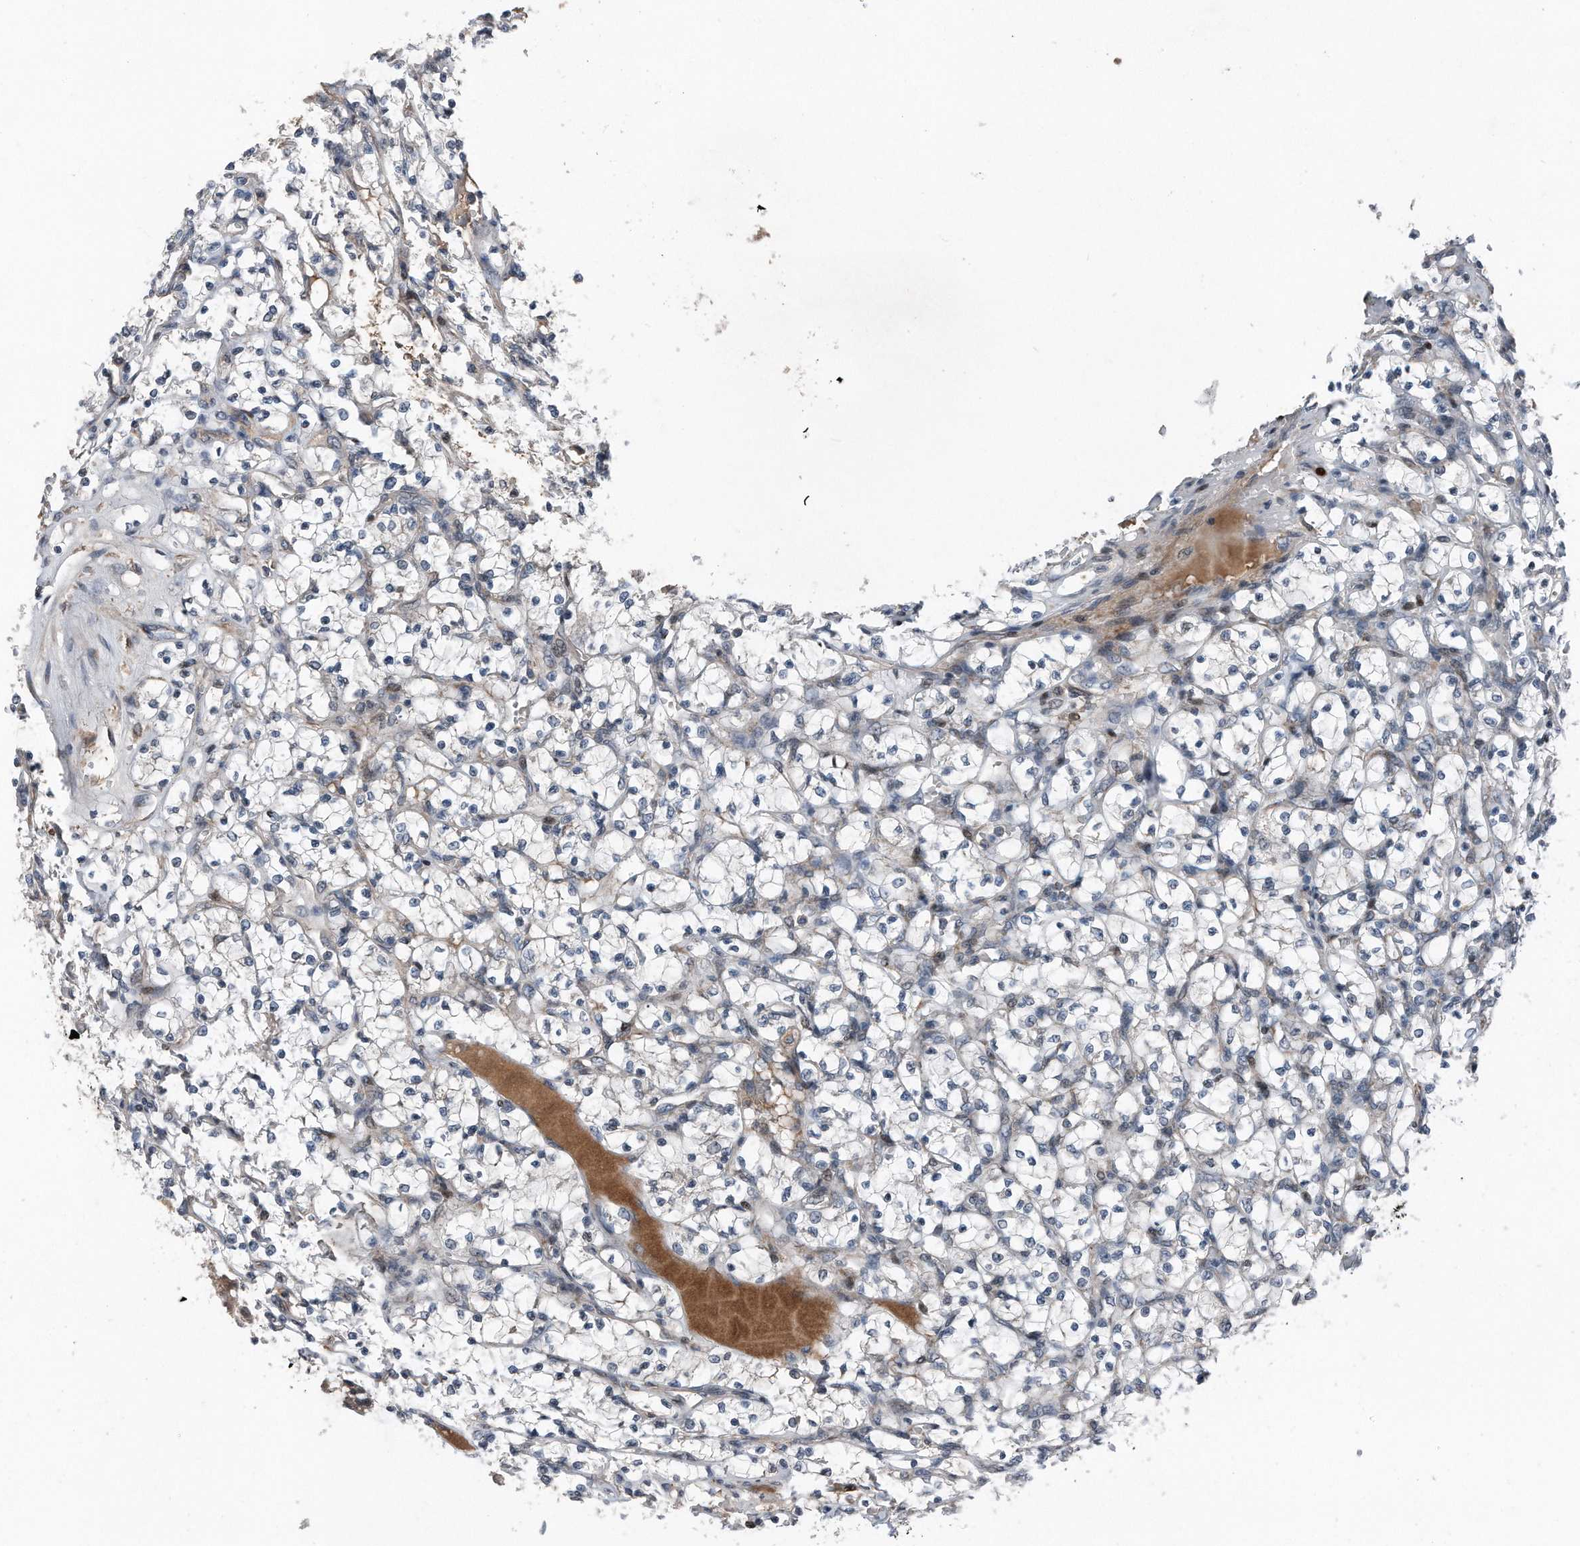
{"staining": {"intensity": "weak", "quantity": "<25%", "location": "cytoplasmic/membranous"}, "tissue": "renal cancer", "cell_type": "Tumor cells", "image_type": "cancer", "snomed": [{"axis": "morphology", "description": "Adenocarcinoma, NOS"}, {"axis": "topography", "description": "Kidney"}], "caption": "This is a histopathology image of immunohistochemistry (IHC) staining of renal cancer (adenocarcinoma), which shows no staining in tumor cells. (DAB (3,3'-diaminobenzidine) IHC with hematoxylin counter stain).", "gene": "DST", "patient": {"sex": "female", "age": 69}}